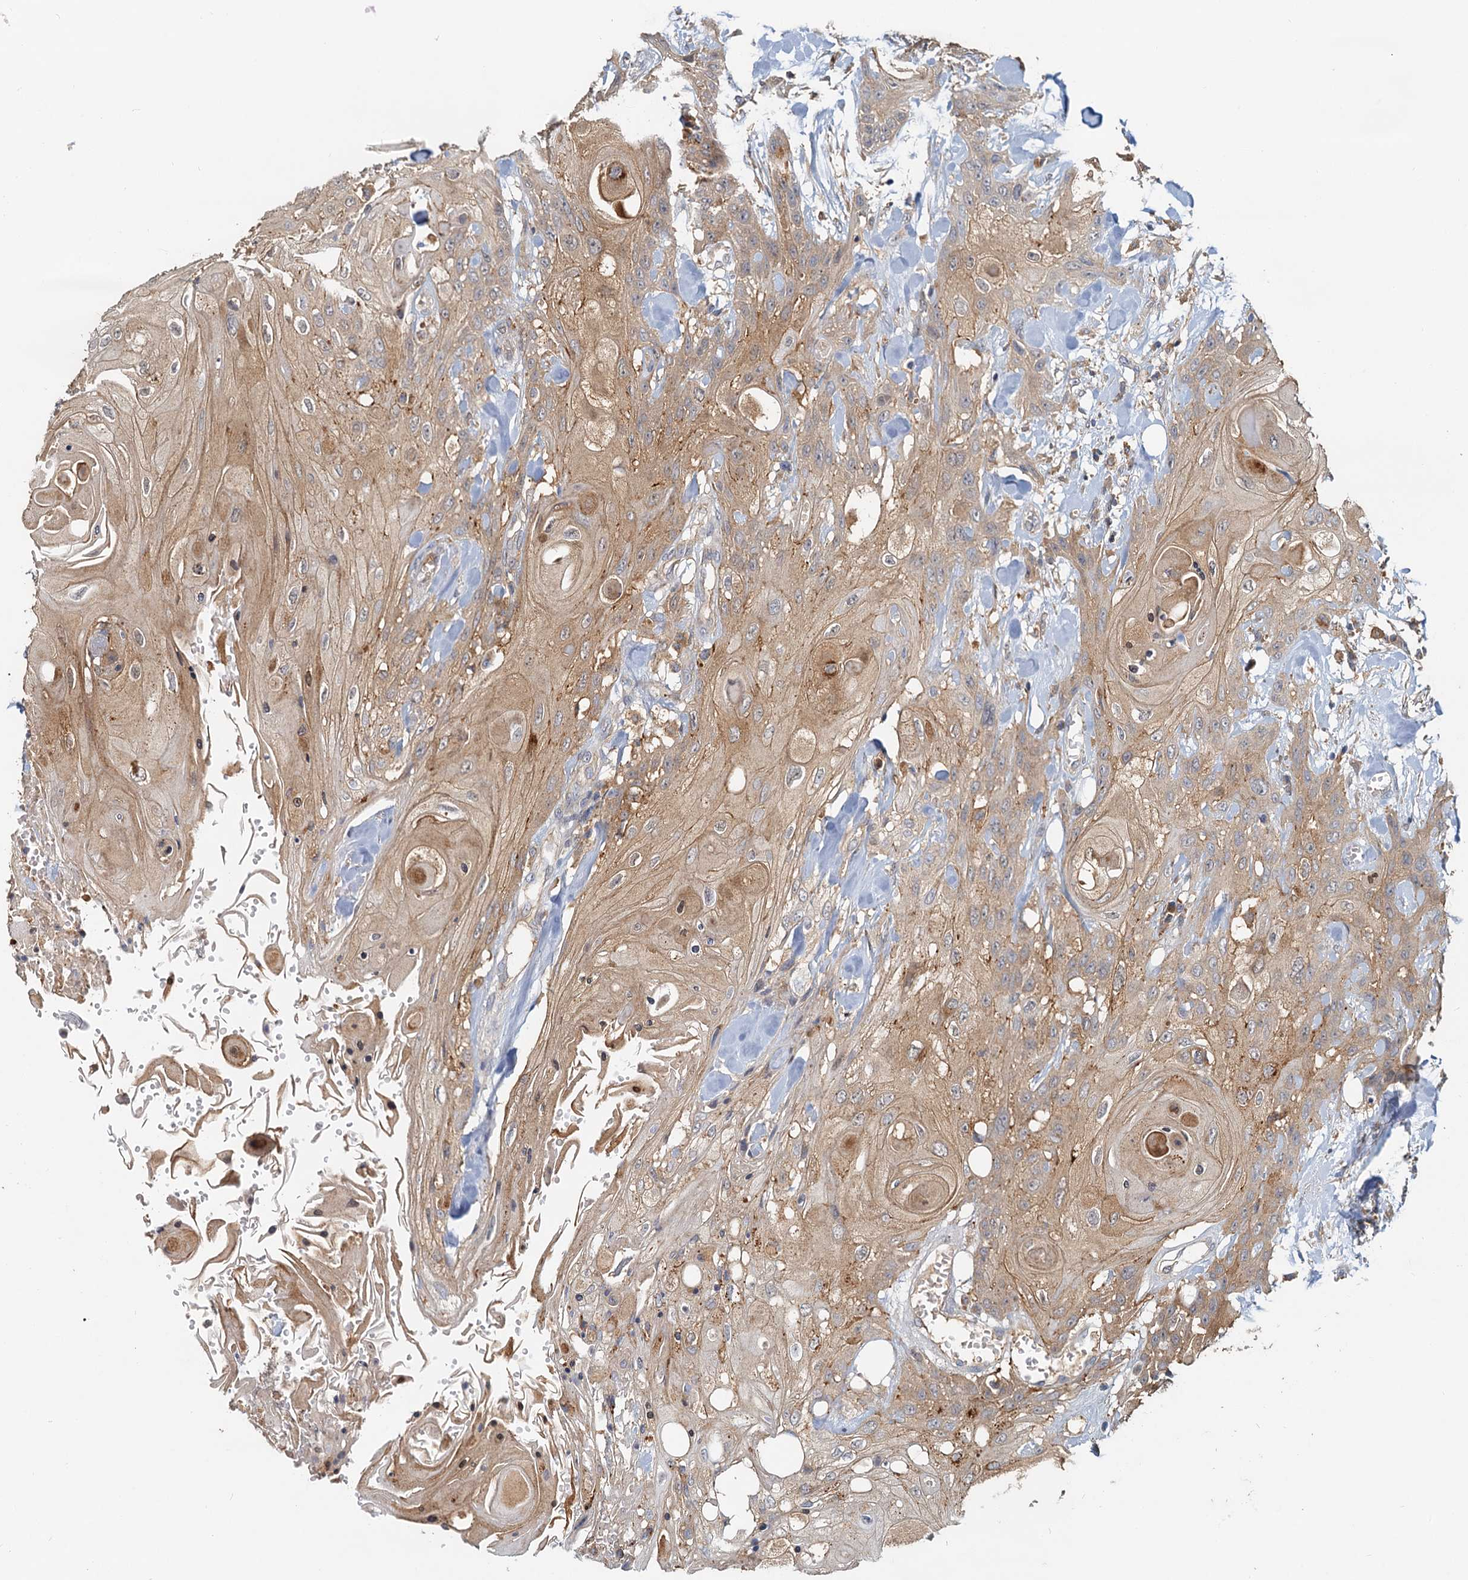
{"staining": {"intensity": "moderate", "quantity": ">75%", "location": "cytoplasmic/membranous"}, "tissue": "head and neck cancer", "cell_type": "Tumor cells", "image_type": "cancer", "snomed": [{"axis": "morphology", "description": "Squamous cell carcinoma, NOS"}, {"axis": "topography", "description": "Head-Neck"}], "caption": "This photomicrograph demonstrates IHC staining of squamous cell carcinoma (head and neck), with medium moderate cytoplasmic/membranous staining in approximately >75% of tumor cells.", "gene": "TOLLIP", "patient": {"sex": "female", "age": 43}}